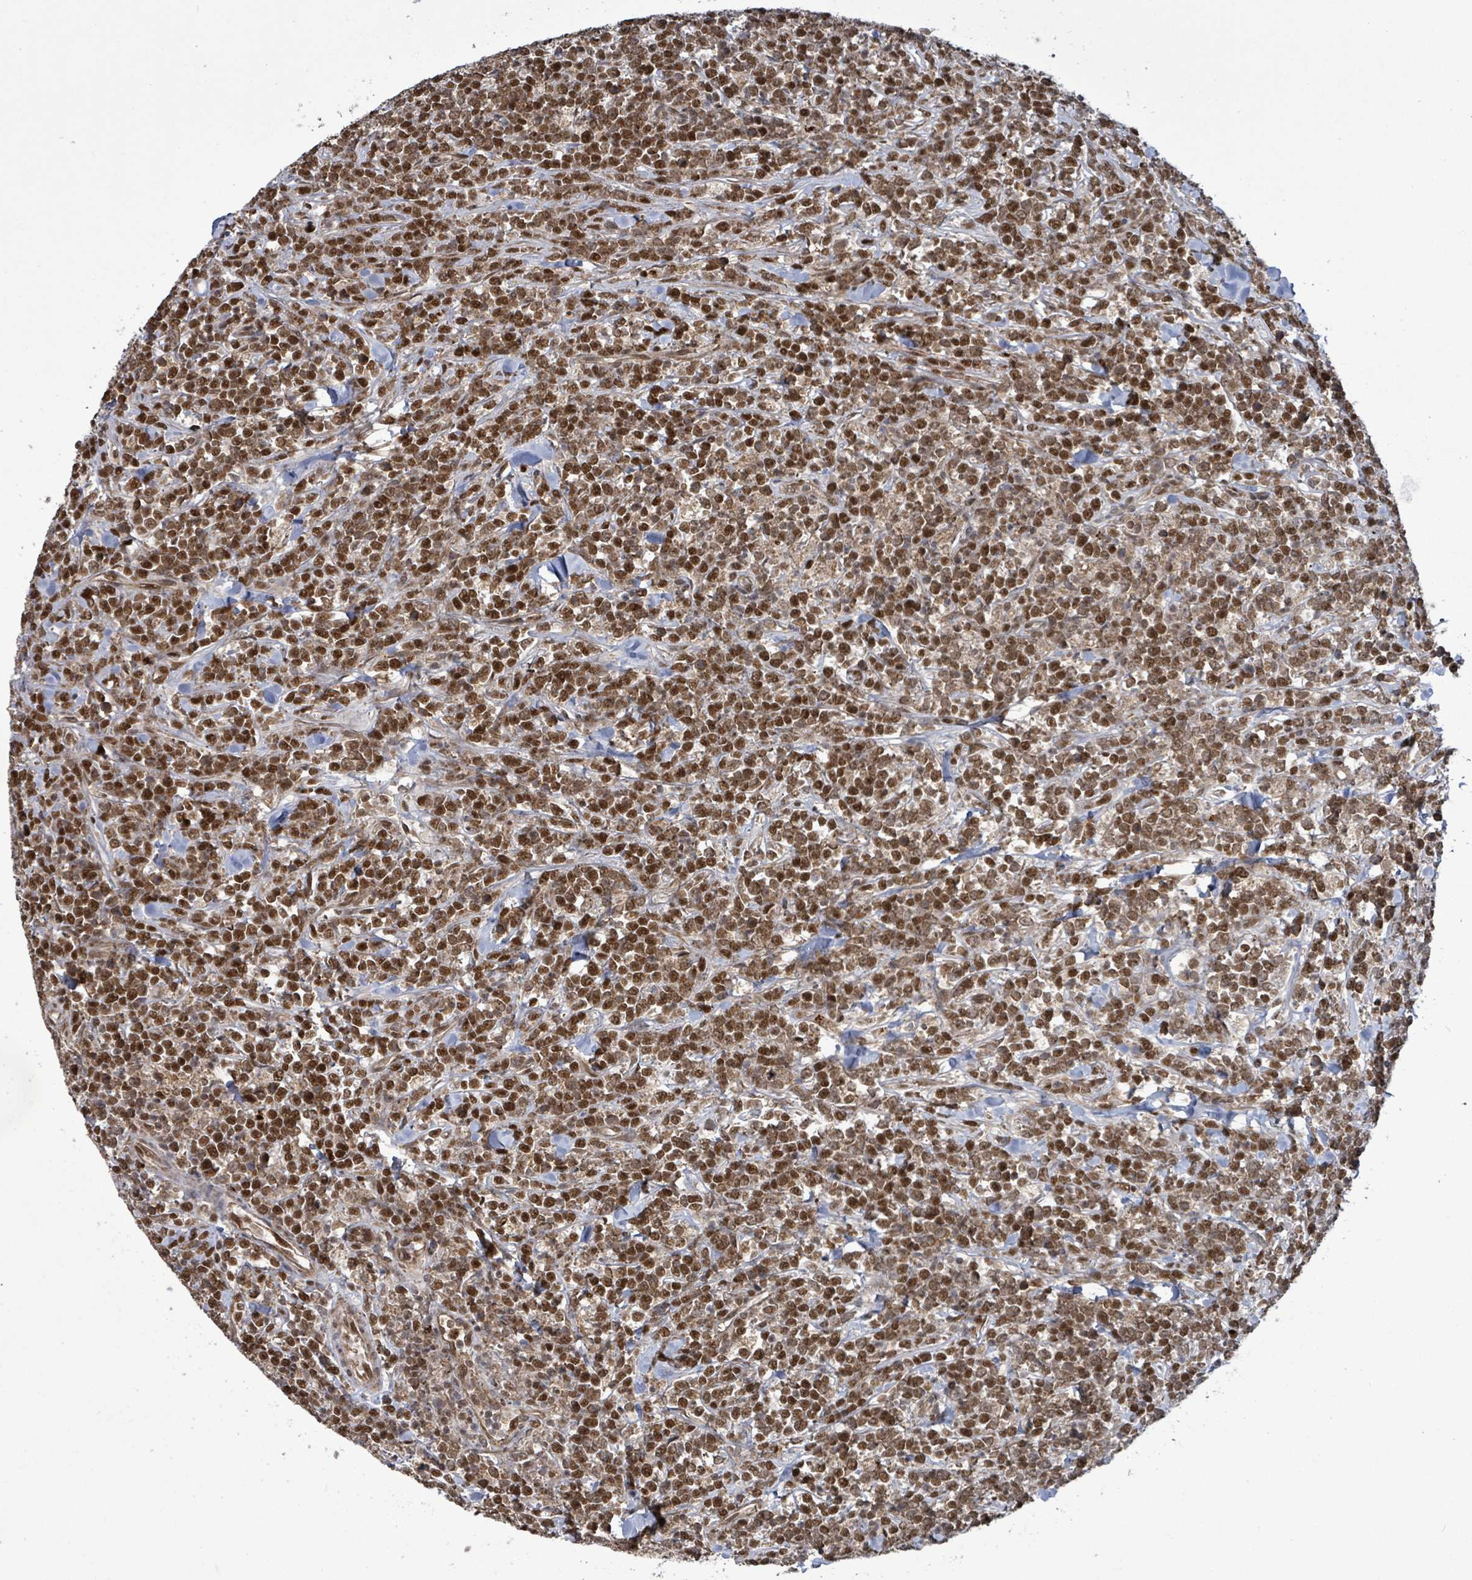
{"staining": {"intensity": "moderate", "quantity": ">75%", "location": "nuclear"}, "tissue": "lymphoma", "cell_type": "Tumor cells", "image_type": "cancer", "snomed": [{"axis": "morphology", "description": "Malignant lymphoma, non-Hodgkin's type, High grade"}, {"axis": "topography", "description": "Small intestine"}, {"axis": "topography", "description": "Colon"}], "caption": "Immunohistochemistry of malignant lymphoma, non-Hodgkin's type (high-grade) displays medium levels of moderate nuclear expression in about >75% of tumor cells.", "gene": "PATZ1", "patient": {"sex": "male", "age": 8}}